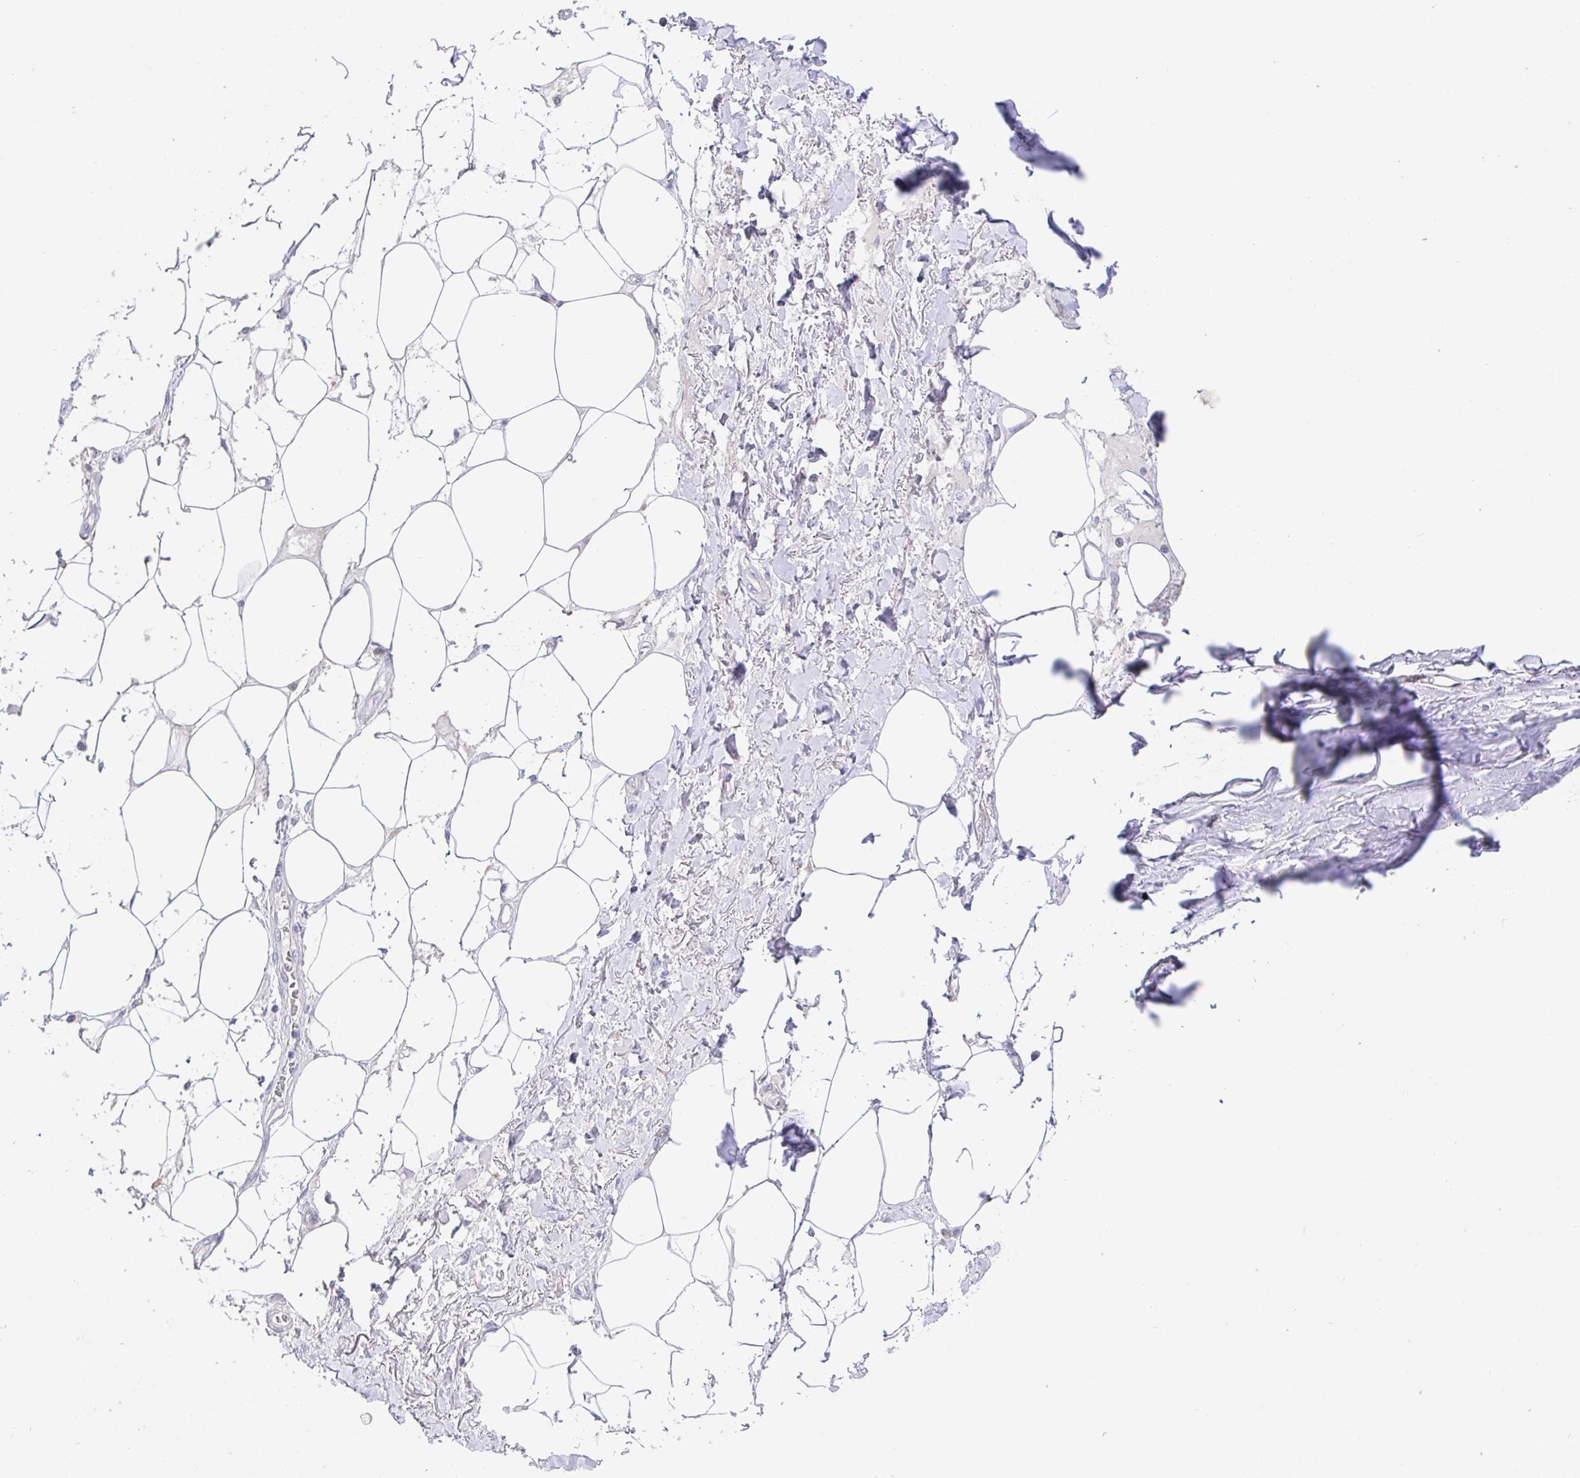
{"staining": {"intensity": "negative", "quantity": "none", "location": "none"}, "tissue": "adipose tissue", "cell_type": "Adipocytes", "image_type": "normal", "snomed": [{"axis": "morphology", "description": "Normal tissue, NOS"}, {"axis": "topography", "description": "Vagina"}, {"axis": "topography", "description": "Peripheral nerve tissue"}], "caption": "Immunohistochemistry (IHC) of benign human adipose tissue shows no positivity in adipocytes.", "gene": "TIMELESS", "patient": {"sex": "female", "age": 71}}